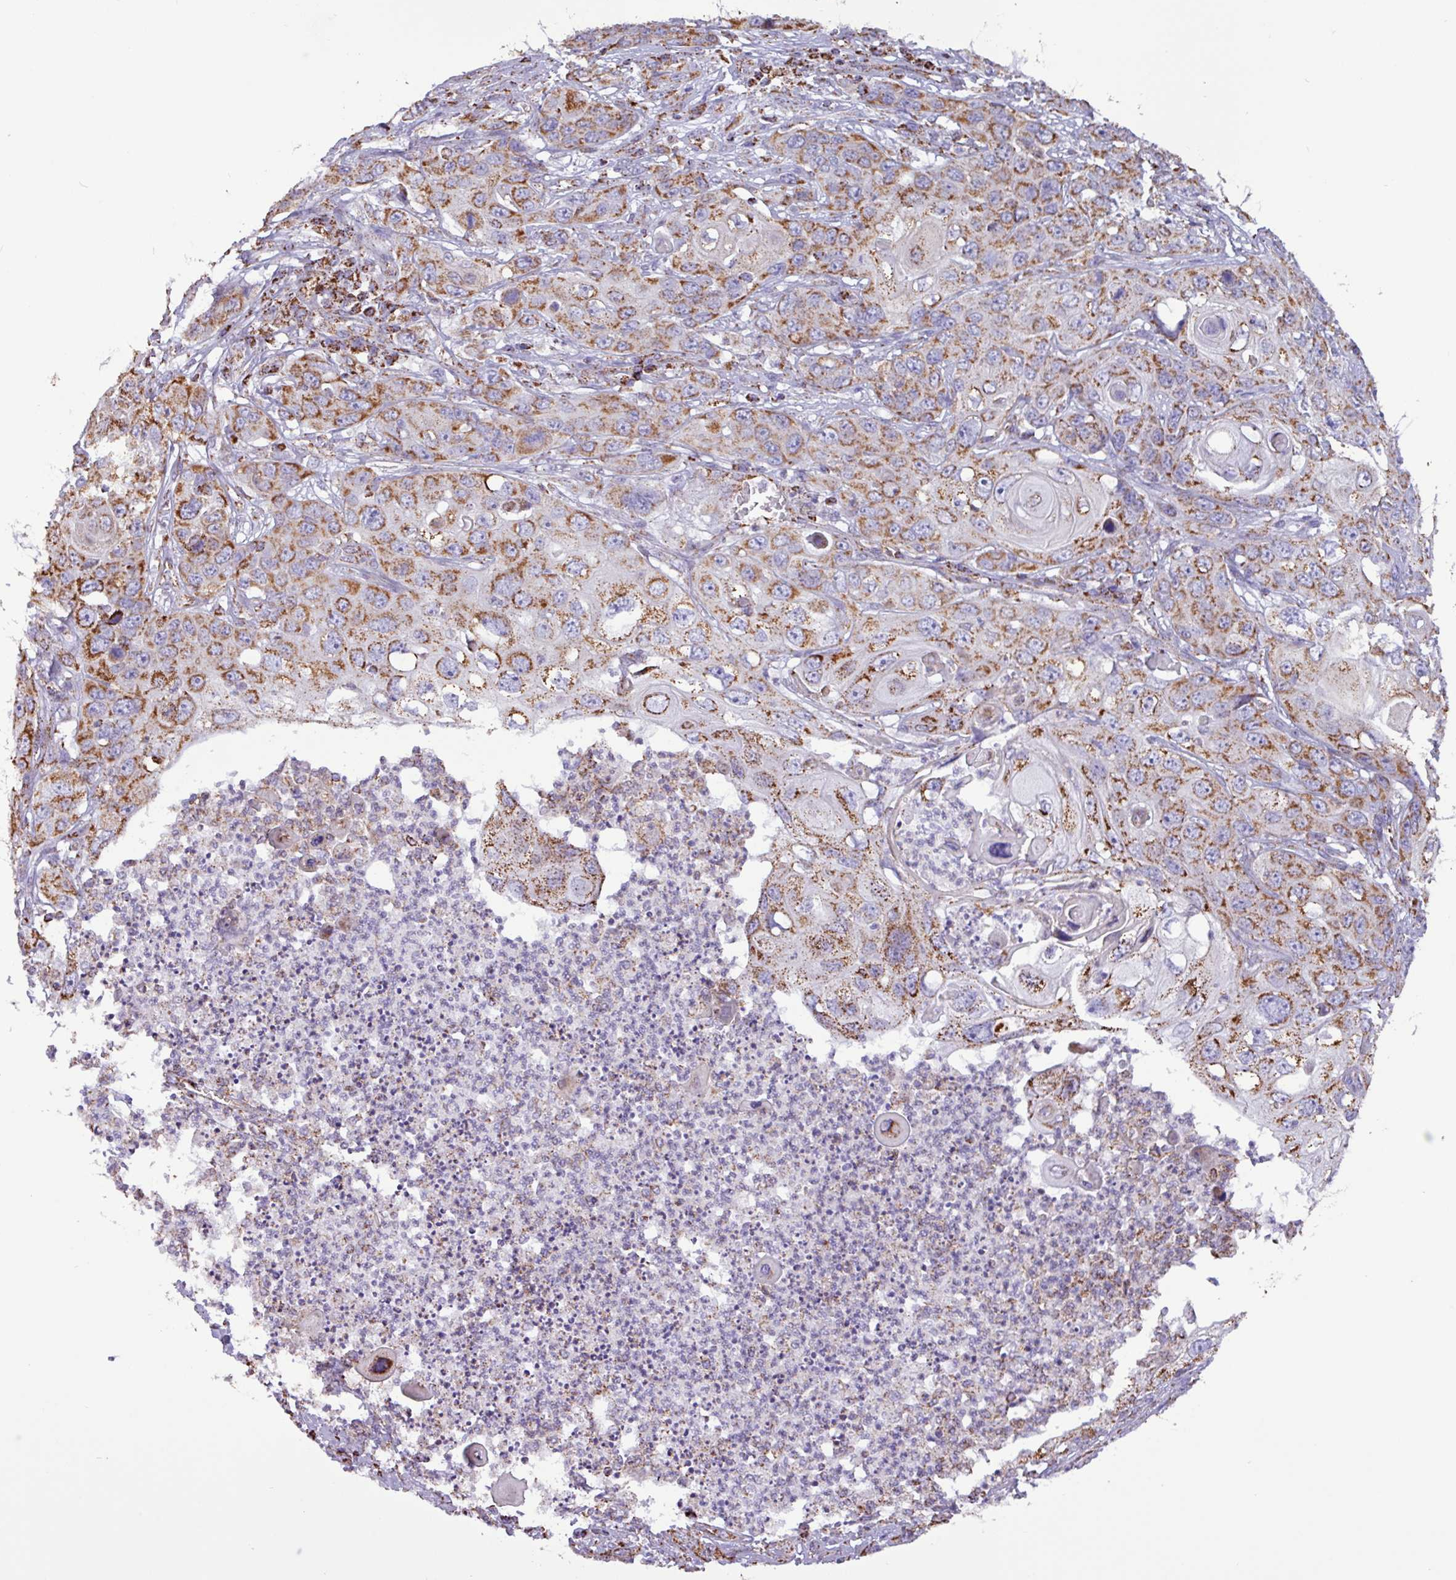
{"staining": {"intensity": "moderate", "quantity": ">75%", "location": "cytoplasmic/membranous"}, "tissue": "skin cancer", "cell_type": "Tumor cells", "image_type": "cancer", "snomed": [{"axis": "morphology", "description": "Squamous cell carcinoma, NOS"}, {"axis": "topography", "description": "Skin"}], "caption": "IHC (DAB) staining of human skin cancer demonstrates moderate cytoplasmic/membranous protein expression in approximately >75% of tumor cells.", "gene": "RTL3", "patient": {"sex": "male", "age": 55}}